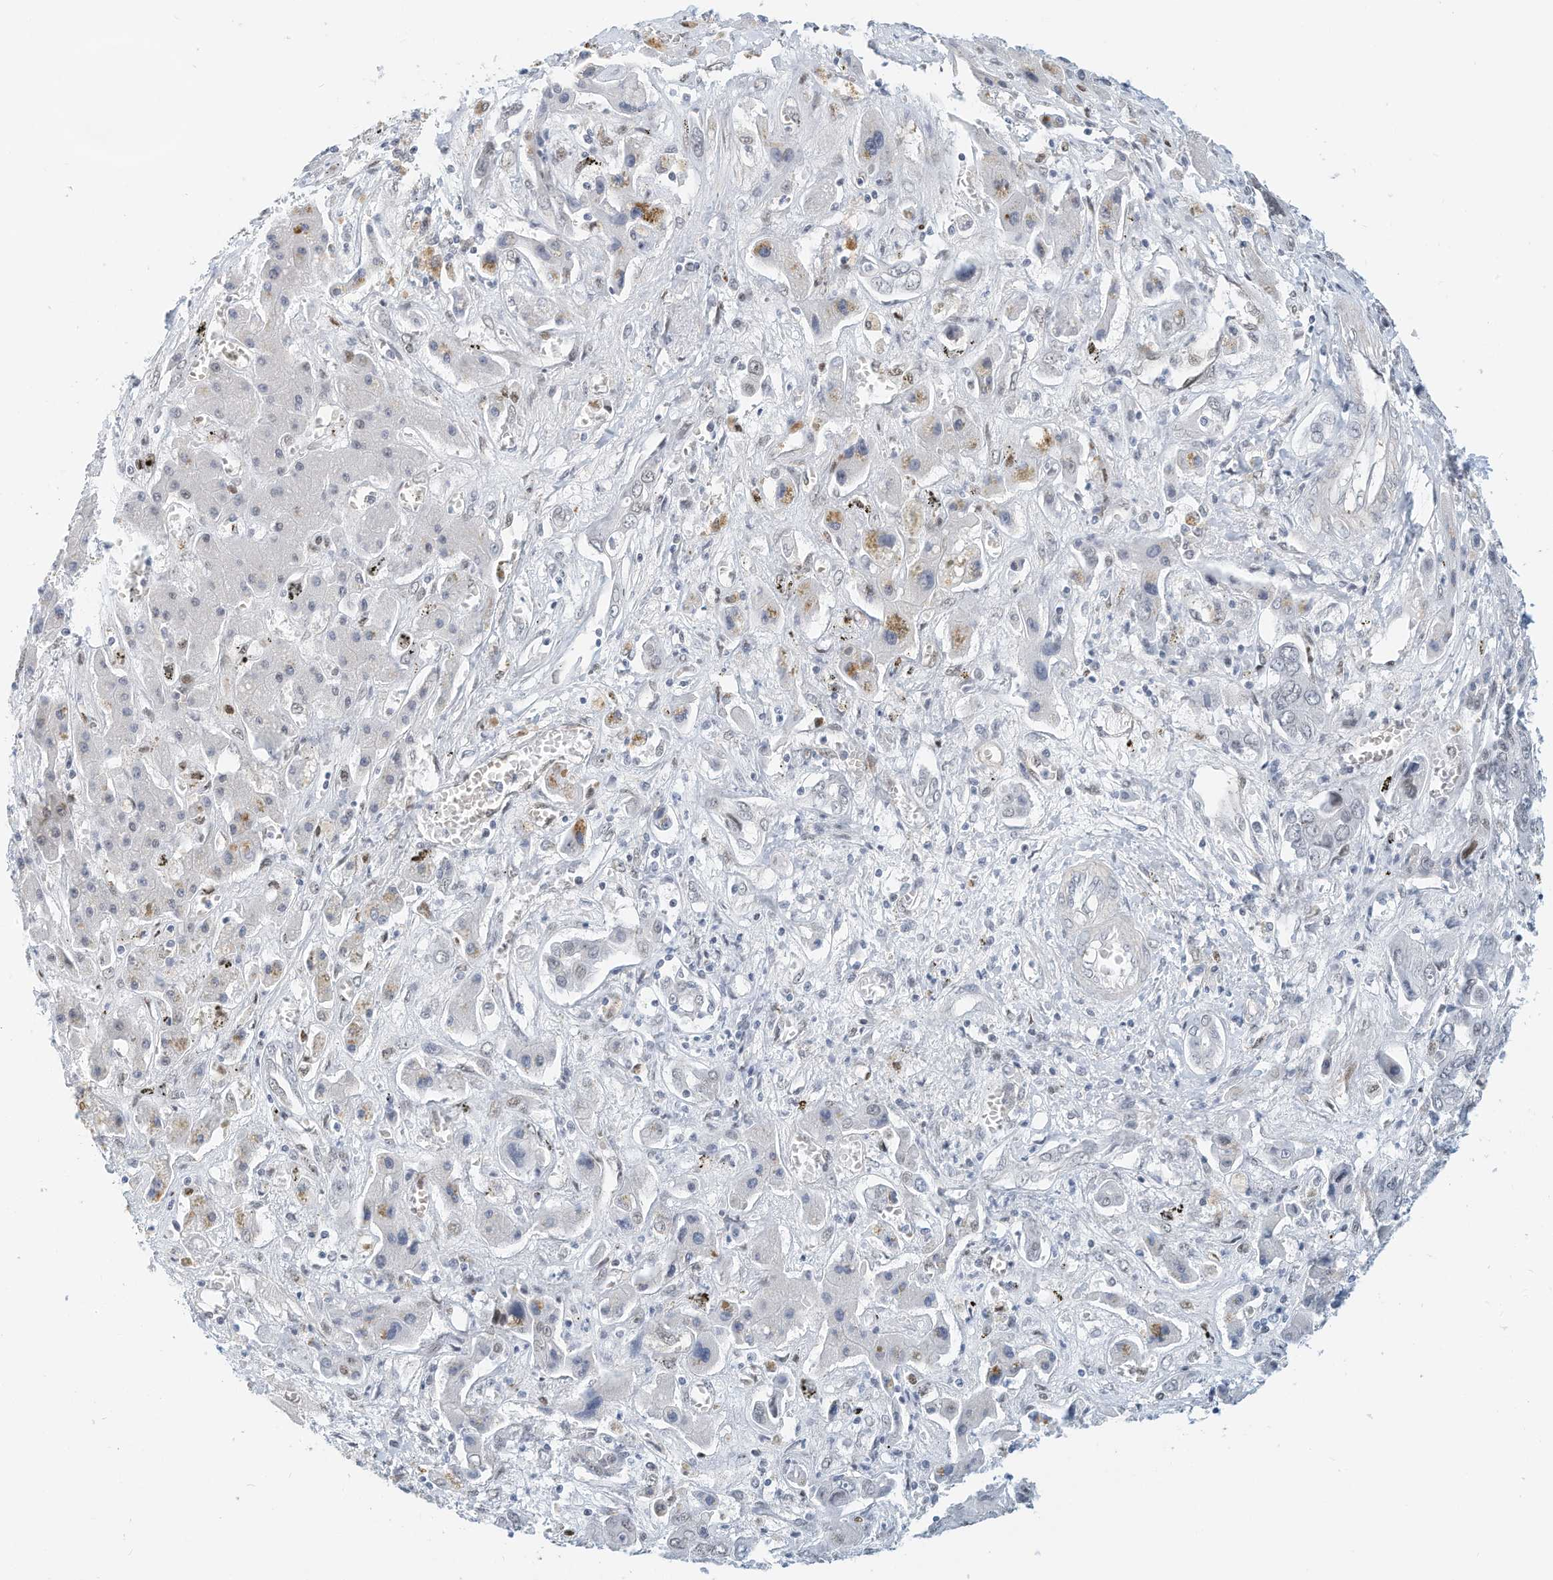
{"staining": {"intensity": "weak", "quantity": "<25%", "location": "cytoplasmic/membranous"}, "tissue": "liver cancer", "cell_type": "Tumor cells", "image_type": "cancer", "snomed": [{"axis": "morphology", "description": "Cholangiocarcinoma"}, {"axis": "topography", "description": "Liver"}], "caption": "Immunohistochemical staining of human liver cholangiocarcinoma shows no significant expression in tumor cells.", "gene": "ARHGAP28", "patient": {"sex": "male", "age": 67}}